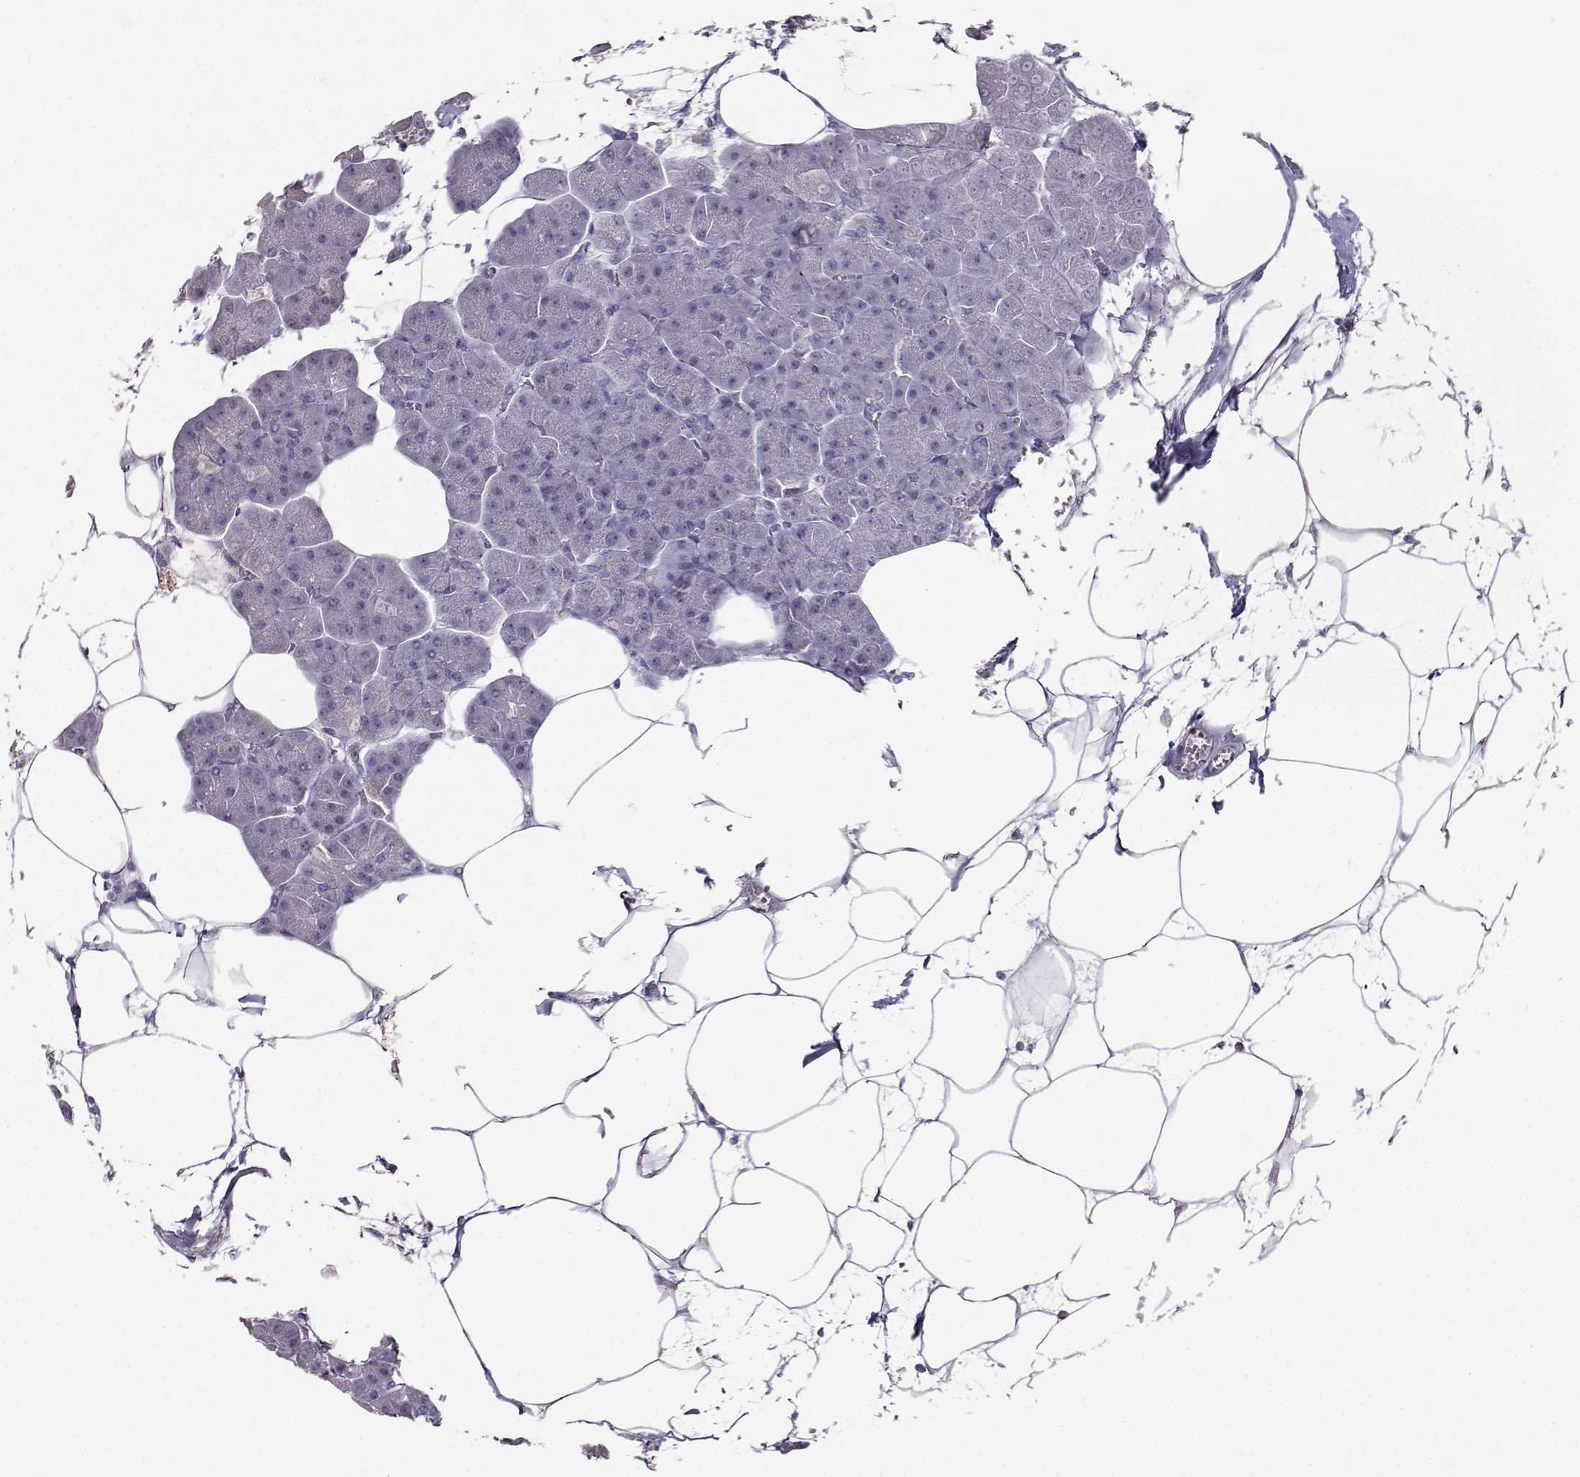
{"staining": {"intensity": "negative", "quantity": "none", "location": "none"}, "tissue": "pancreas", "cell_type": "Exocrine glandular cells", "image_type": "normal", "snomed": [{"axis": "morphology", "description": "Normal tissue, NOS"}, {"axis": "topography", "description": "Adipose tissue"}, {"axis": "topography", "description": "Pancreas"}, {"axis": "topography", "description": "Peripheral nerve tissue"}], "caption": "Immunohistochemistry (IHC) of unremarkable pancreas demonstrates no staining in exocrine glandular cells.", "gene": "CARTPT", "patient": {"sex": "female", "age": 58}}